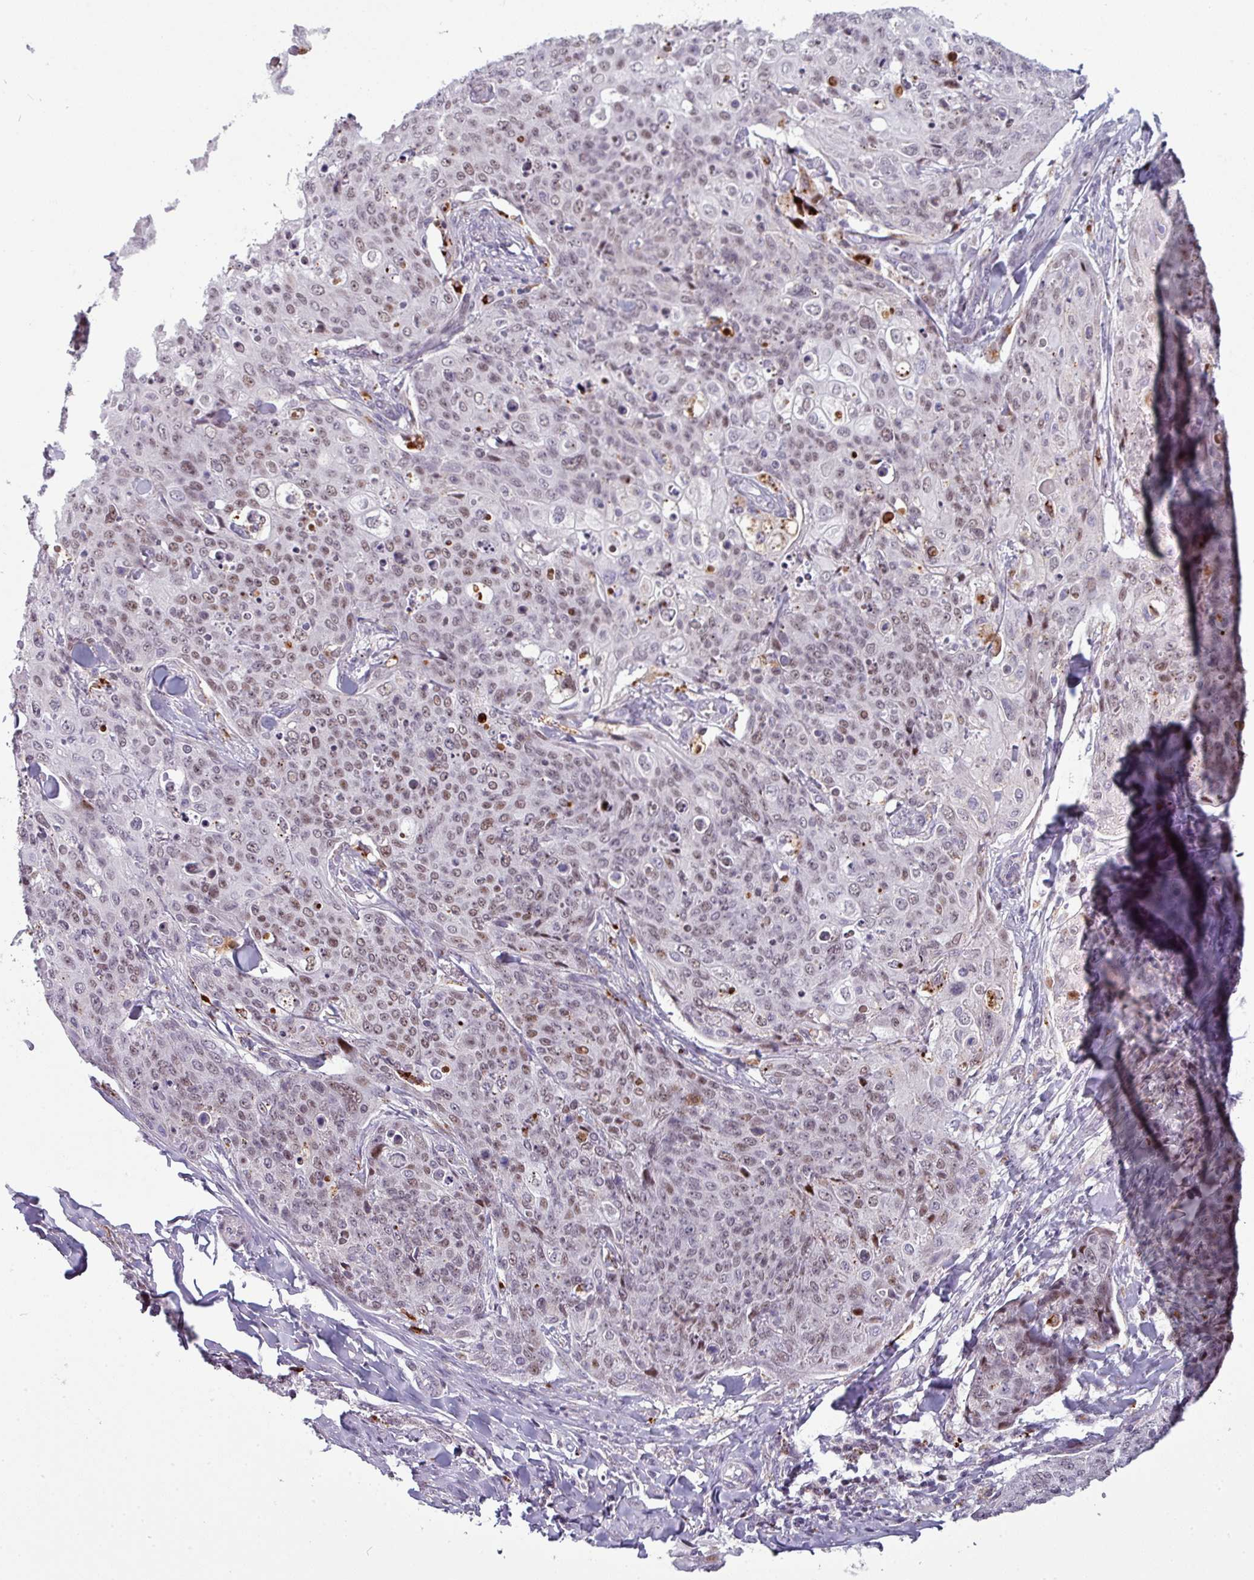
{"staining": {"intensity": "weak", "quantity": "<25%", "location": "nuclear"}, "tissue": "skin cancer", "cell_type": "Tumor cells", "image_type": "cancer", "snomed": [{"axis": "morphology", "description": "Squamous cell carcinoma, NOS"}, {"axis": "topography", "description": "Skin"}, {"axis": "topography", "description": "Vulva"}], "caption": "There is no significant expression in tumor cells of squamous cell carcinoma (skin).", "gene": "TMEFF1", "patient": {"sex": "female", "age": 85}}